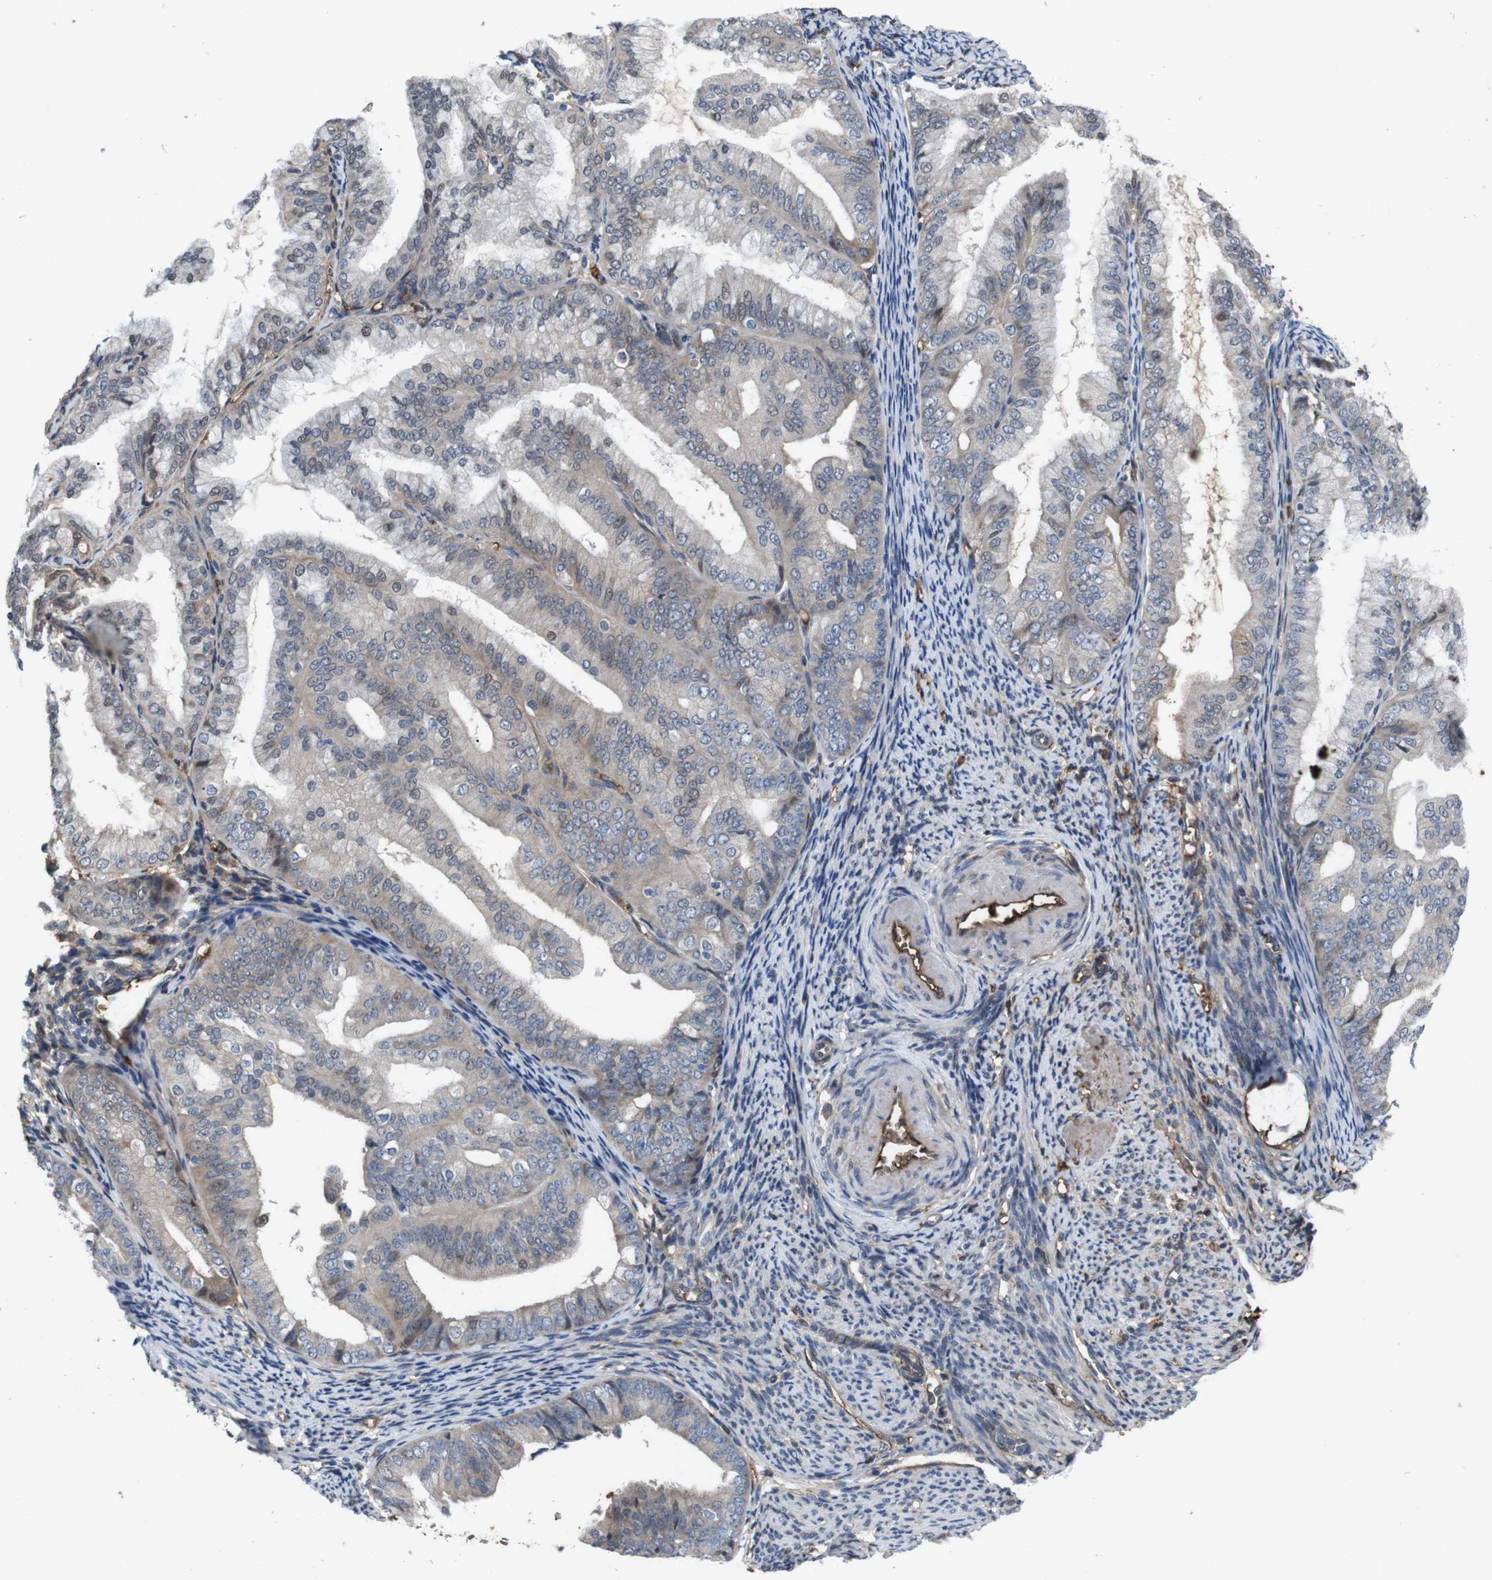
{"staining": {"intensity": "weak", "quantity": "25%-75%", "location": "cytoplasmic/membranous"}, "tissue": "endometrial cancer", "cell_type": "Tumor cells", "image_type": "cancer", "snomed": [{"axis": "morphology", "description": "Adenocarcinoma, NOS"}, {"axis": "topography", "description": "Endometrium"}], "caption": "Brown immunohistochemical staining in human endometrial cancer exhibits weak cytoplasmic/membranous staining in approximately 25%-75% of tumor cells.", "gene": "SPTB", "patient": {"sex": "female", "age": 63}}